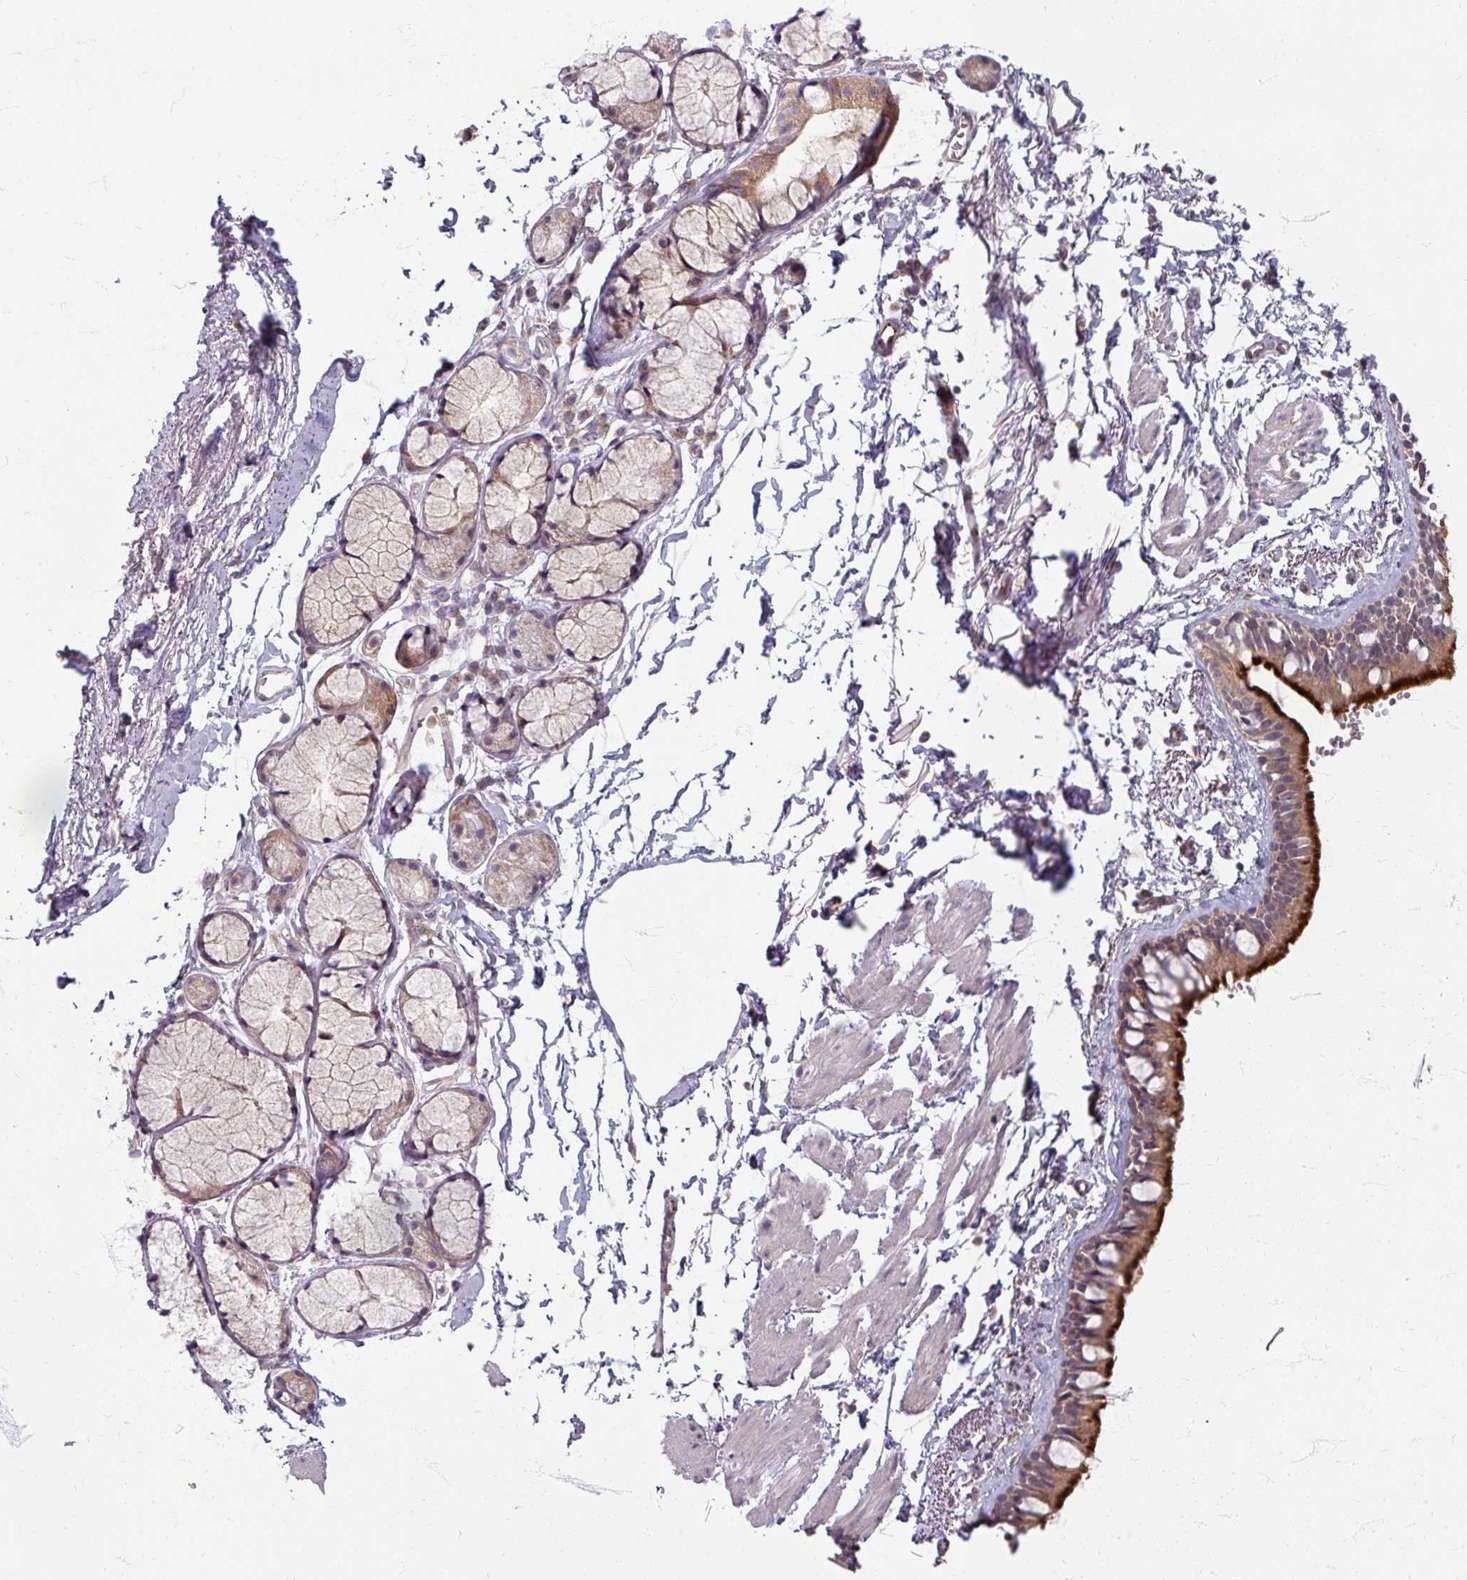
{"staining": {"intensity": "strong", "quantity": "25%-75%", "location": "cytoplasmic/membranous"}, "tissue": "bronchus", "cell_type": "Respiratory epithelial cells", "image_type": "normal", "snomed": [{"axis": "morphology", "description": "Normal tissue, NOS"}, {"axis": "topography", "description": "Cartilage tissue"}, {"axis": "topography", "description": "Bronchus"}, {"axis": "topography", "description": "Peripheral nerve tissue"}], "caption": "High-power microscopy captured an immunohistochemistry (IHC) micrograph of unremarkable bronchus, revealing strong cytoplasmic/membranous expression in approximately 25%-75% of respiratory epithelial cells. Nuclei are stained in blue.", "gene": "STAM", "patient": {"sex": "female", "age": 59}}